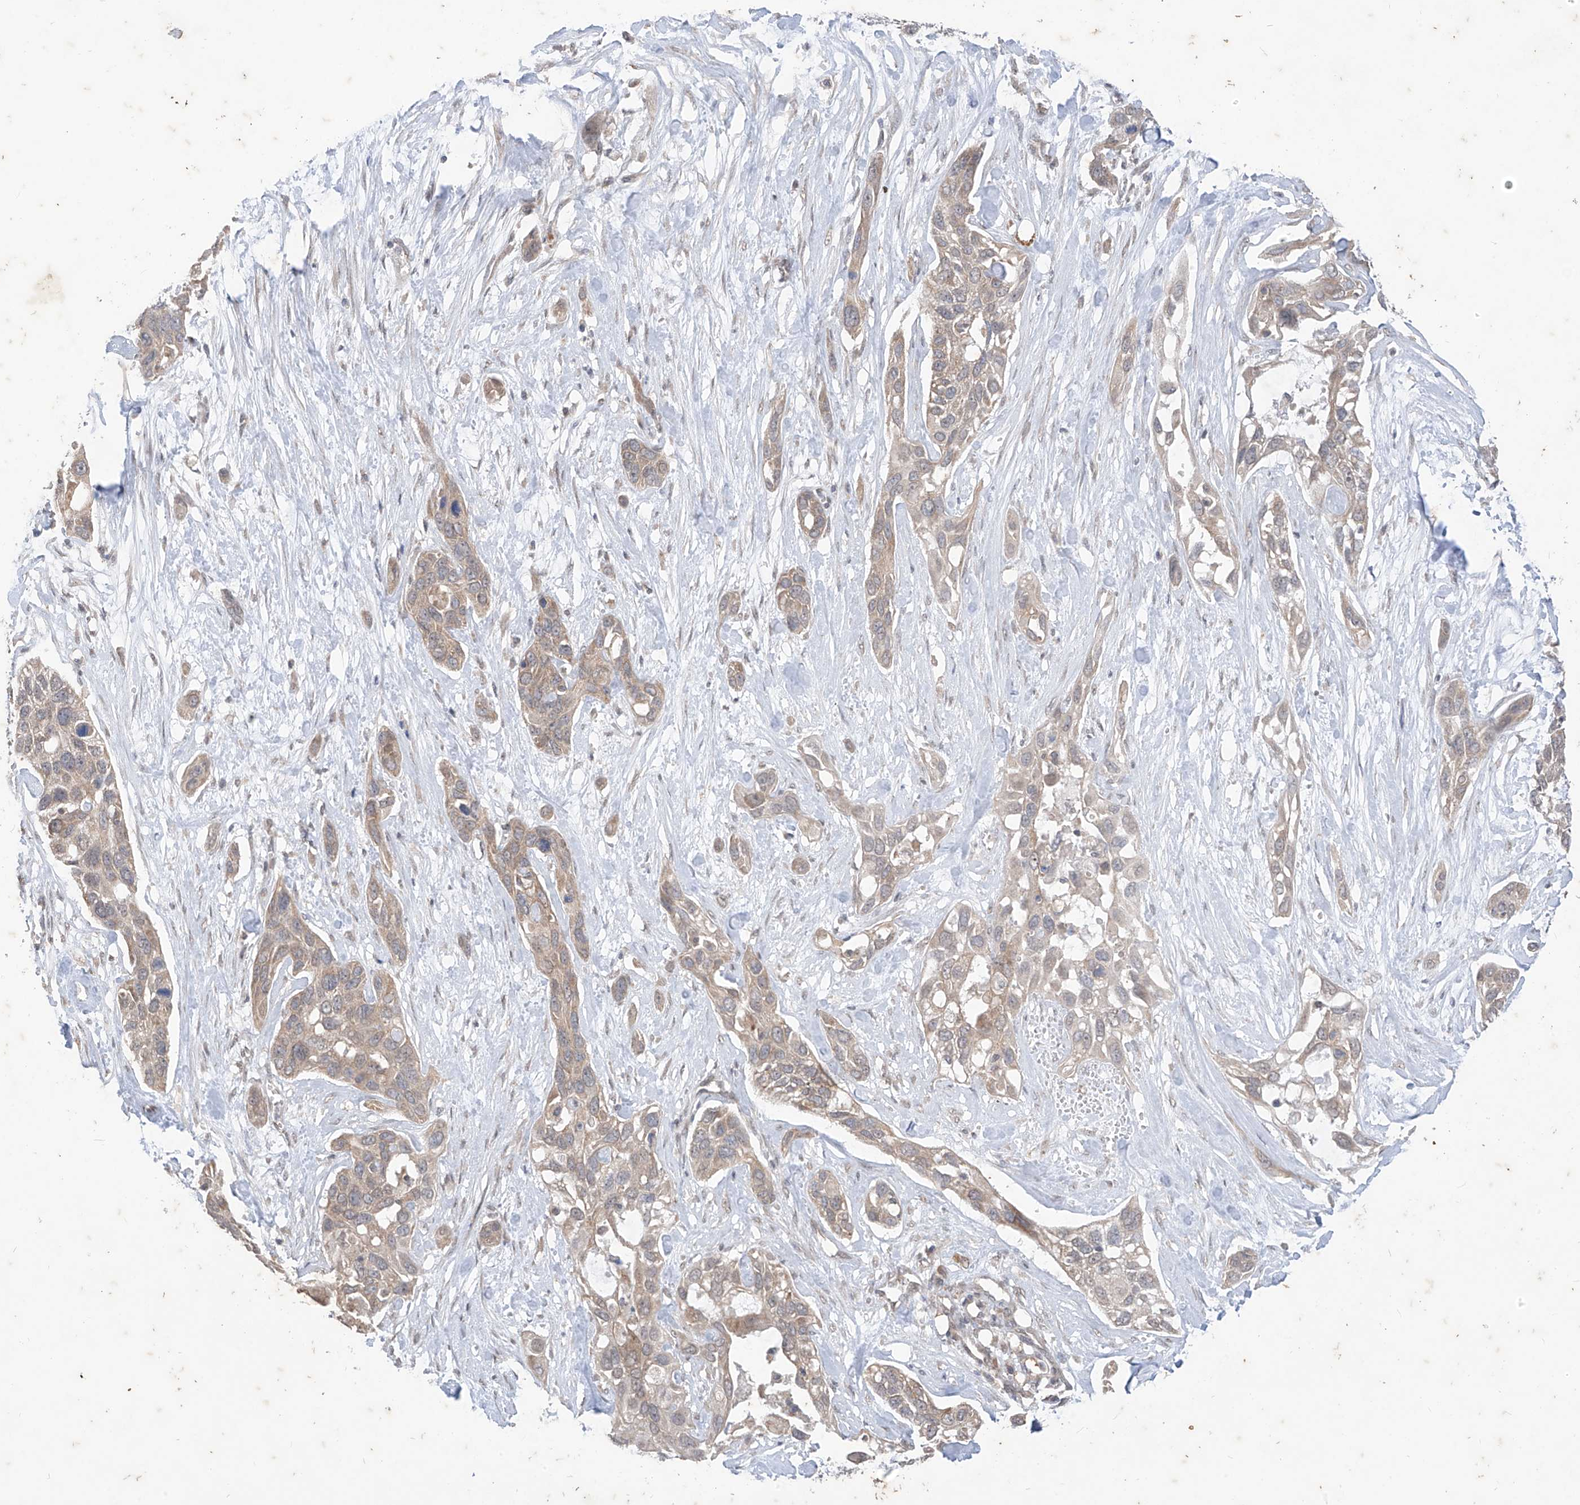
{"staining": {"intensity": "weak", "quantity": ">75%", "location": "cytoplasmic/membranous"}, "tissue": "pancreatic cancer", "cell_type": "Tumor cells", "image_type": "cancer", "snomed": [{"axis": "morphology", "description": "Adenocarcinoma, NOS"}, {"axis": "topography", "description": "Pancreas"}], "caption": "Adenocarcinoma (pancreatic) stained with a protein marker shows weak staining in tumor cells.", "gene": "MTUS2", "patient": {"sex": "female", "age": 60}}